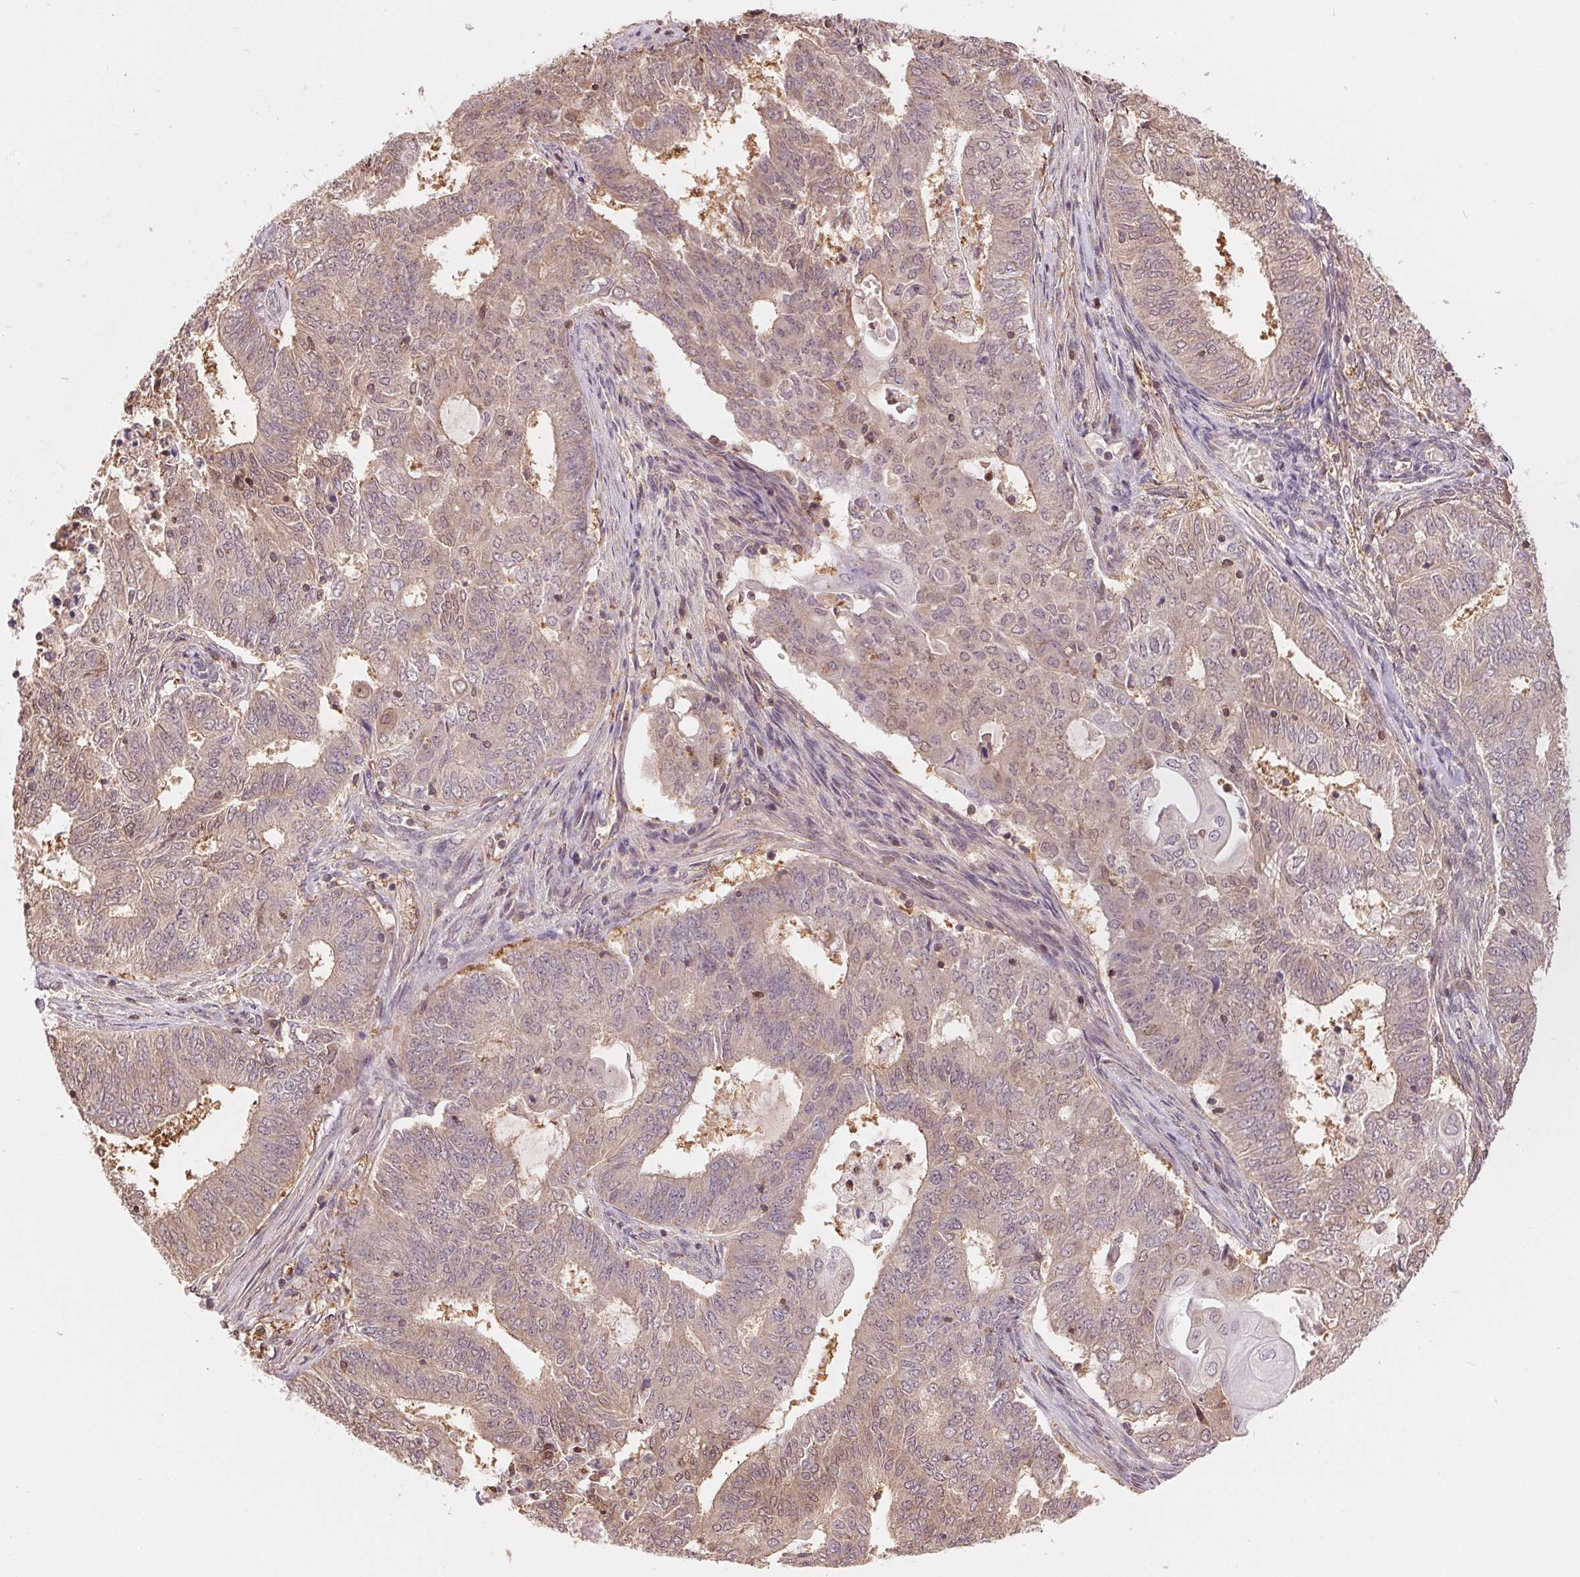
{"staining": {"intensity": "weak", "quantity": "25%-75%", "location": "cytoplasmic/membranous"}, "tissue": "endometrial cancer", "cell_type": "Tumor cells", "image_type": "cancer", "snomed": [{"axis": "morphology", "description": "Adenocarcinoma, NOS"}, {"axis": "topography", "description": "Endometrium"}], "caption": "Endometrial cancer (adenocarcinoma) stained for a protein reveals weak cytoplasmic/membranous positivity in tumor cells. The staining was performed using DAB (3,3'-diaminobenzidine) to visualize the protein expression in brown, while the nuclei were stained in blue with hematoxylin (Magnification: 20x).", "gene": "TMEM273", "patient": {"sex": "female", "age": 62}}